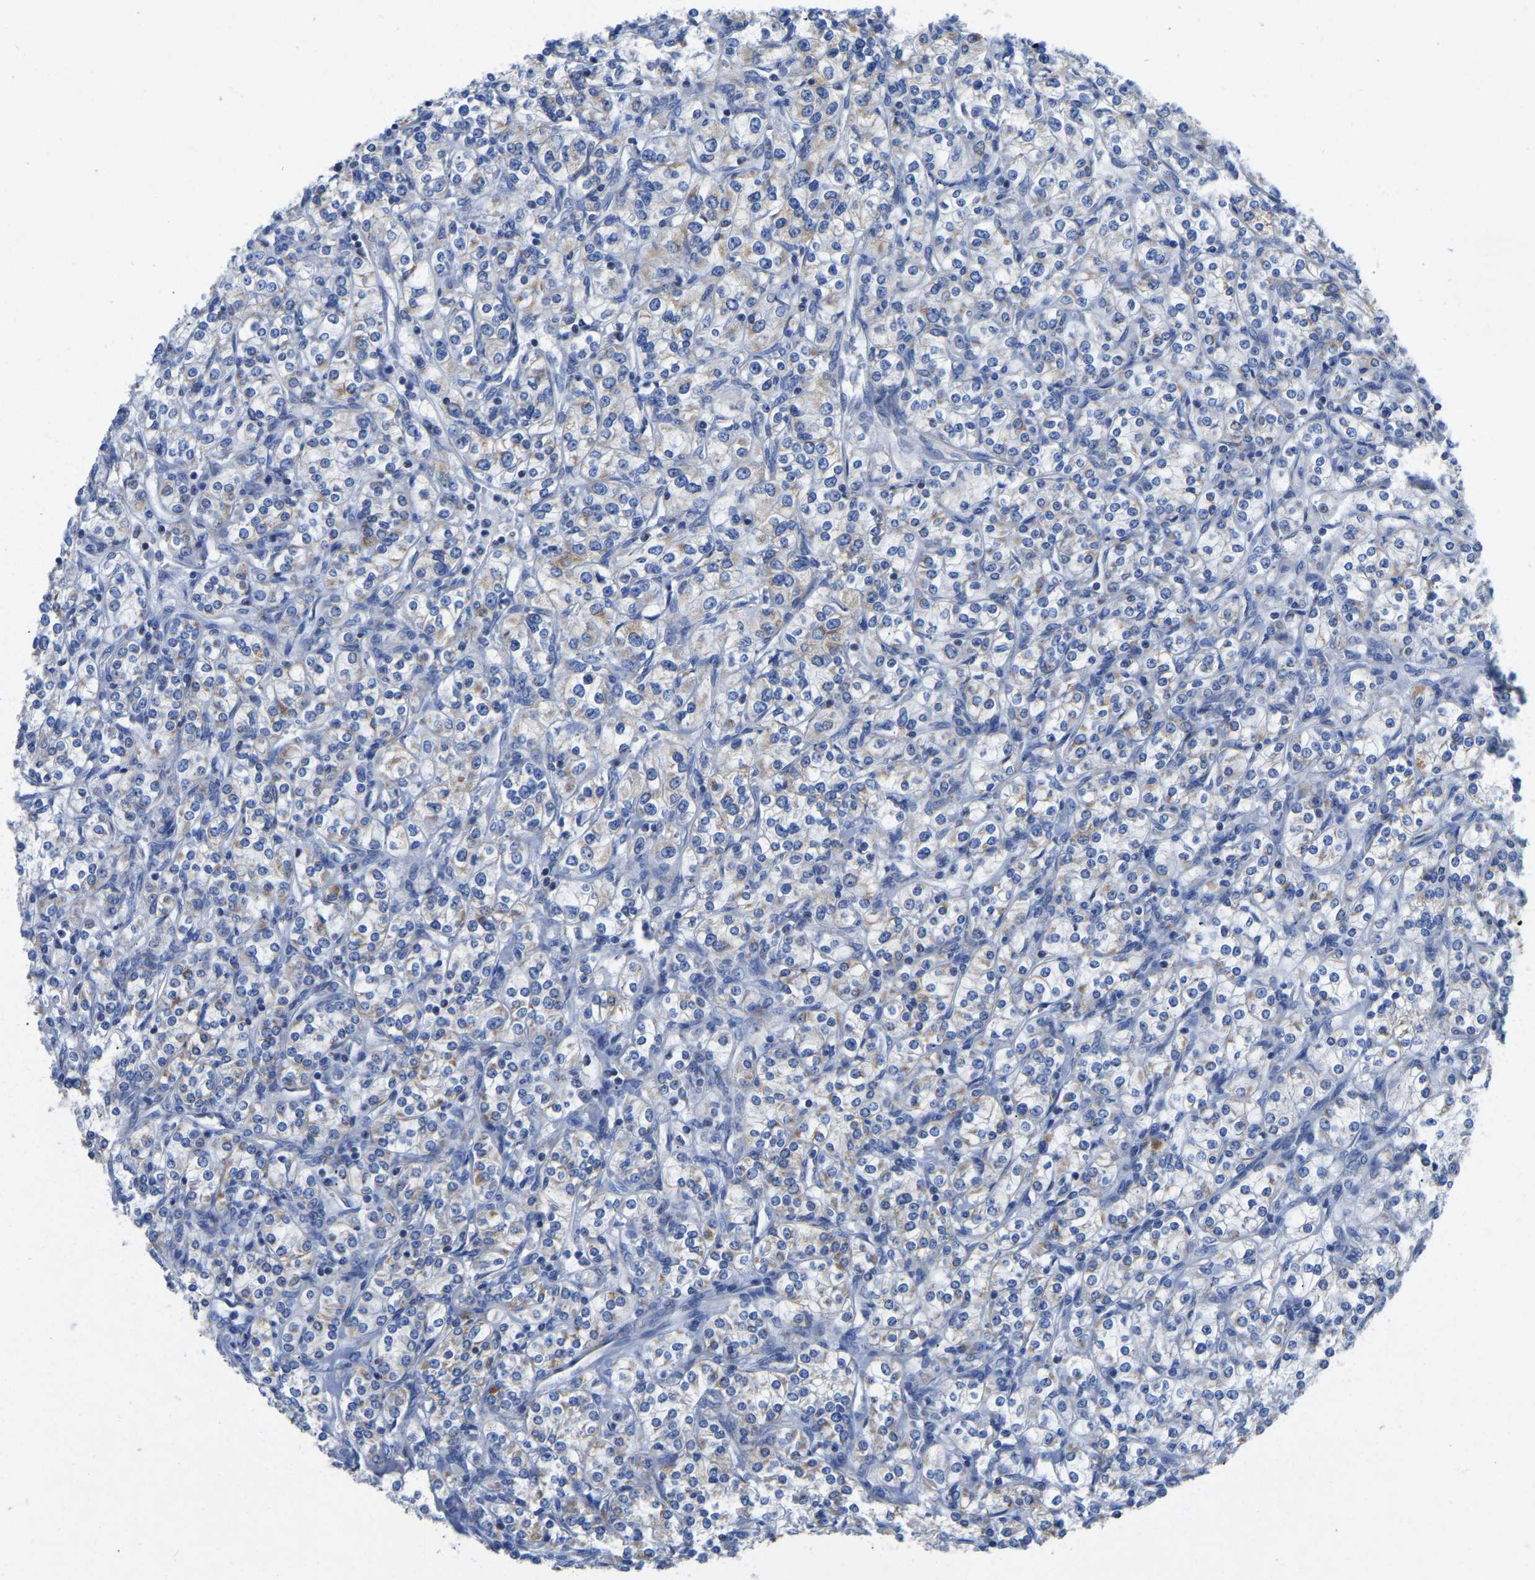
{"staining": {"intensity": "weak", "quantity": "<25%", "location": "cytoplasmic/membranous"}, "tissue": "renal cancer", "cell_type": "Tumor cells", "image_type": "cancer", "snomed": [{"axis": "morphology", "description": "Adenocarcinoma, NOS"}, {"axis": "topography", "description": "Kidney"}], "caption": "Protein analysis of renal adenocarcinoma shows no significant staining in tumor cells.", "gene": "ETFA", "patient": {"sex": "male", "age": 77}}